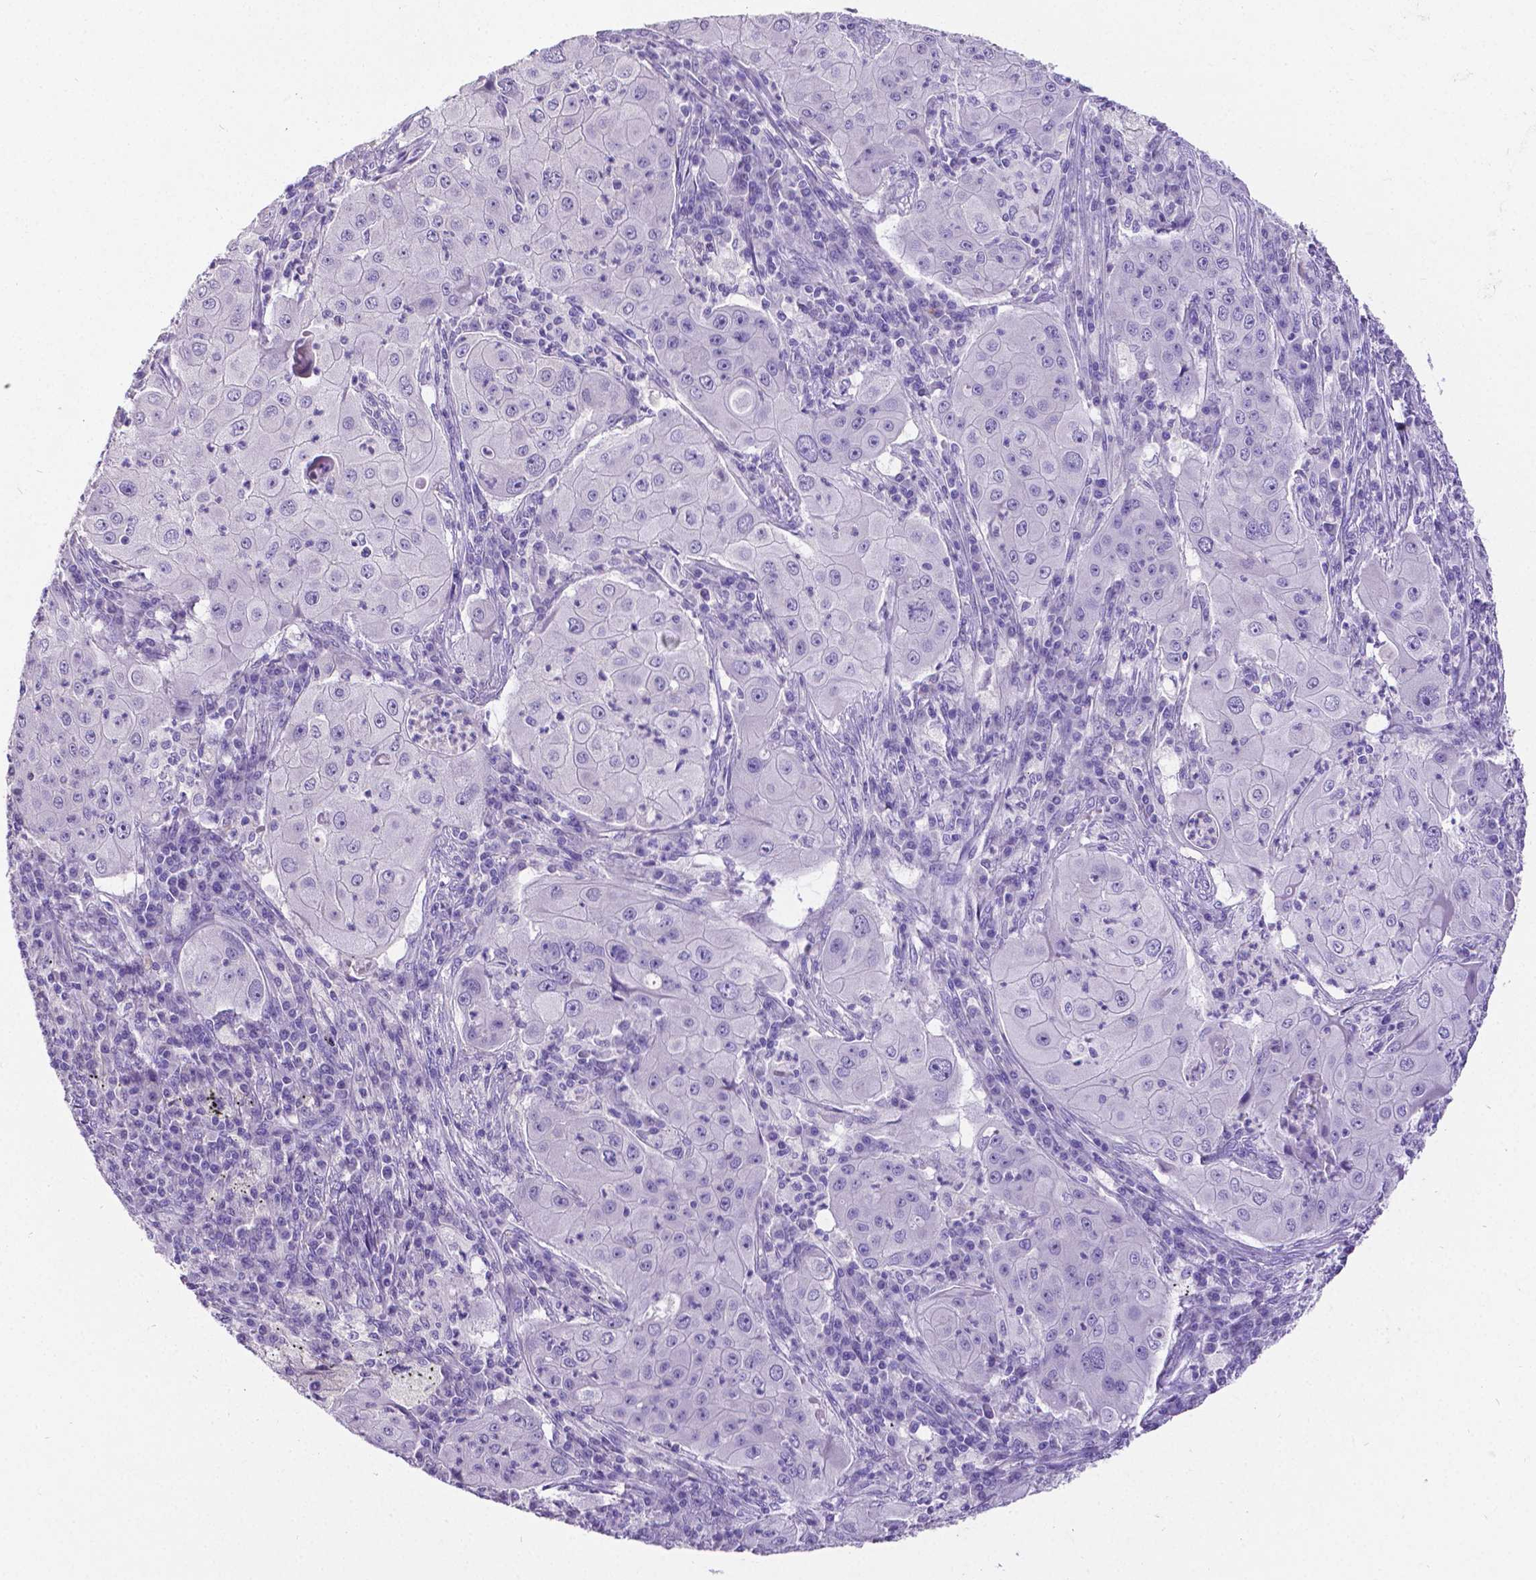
{"staining": {"intensity": "negative", "quantity": "none", "location": "none"}, "tissue": "lung cancer", "cell_type": "Tumor cells", "image_type": "cancer", "snomed": [{"axis": "morphology", "description": "Squamous cell carcinoma, NOS"}, {"axis": "topography", "description": "Lung"}], "caption": "Human lung cancer stained for a protein using immunohistochemistry shows no positivity in tumor cells.", "gene": "SATB2", "patient": {"sex": "female", "age": 59}}